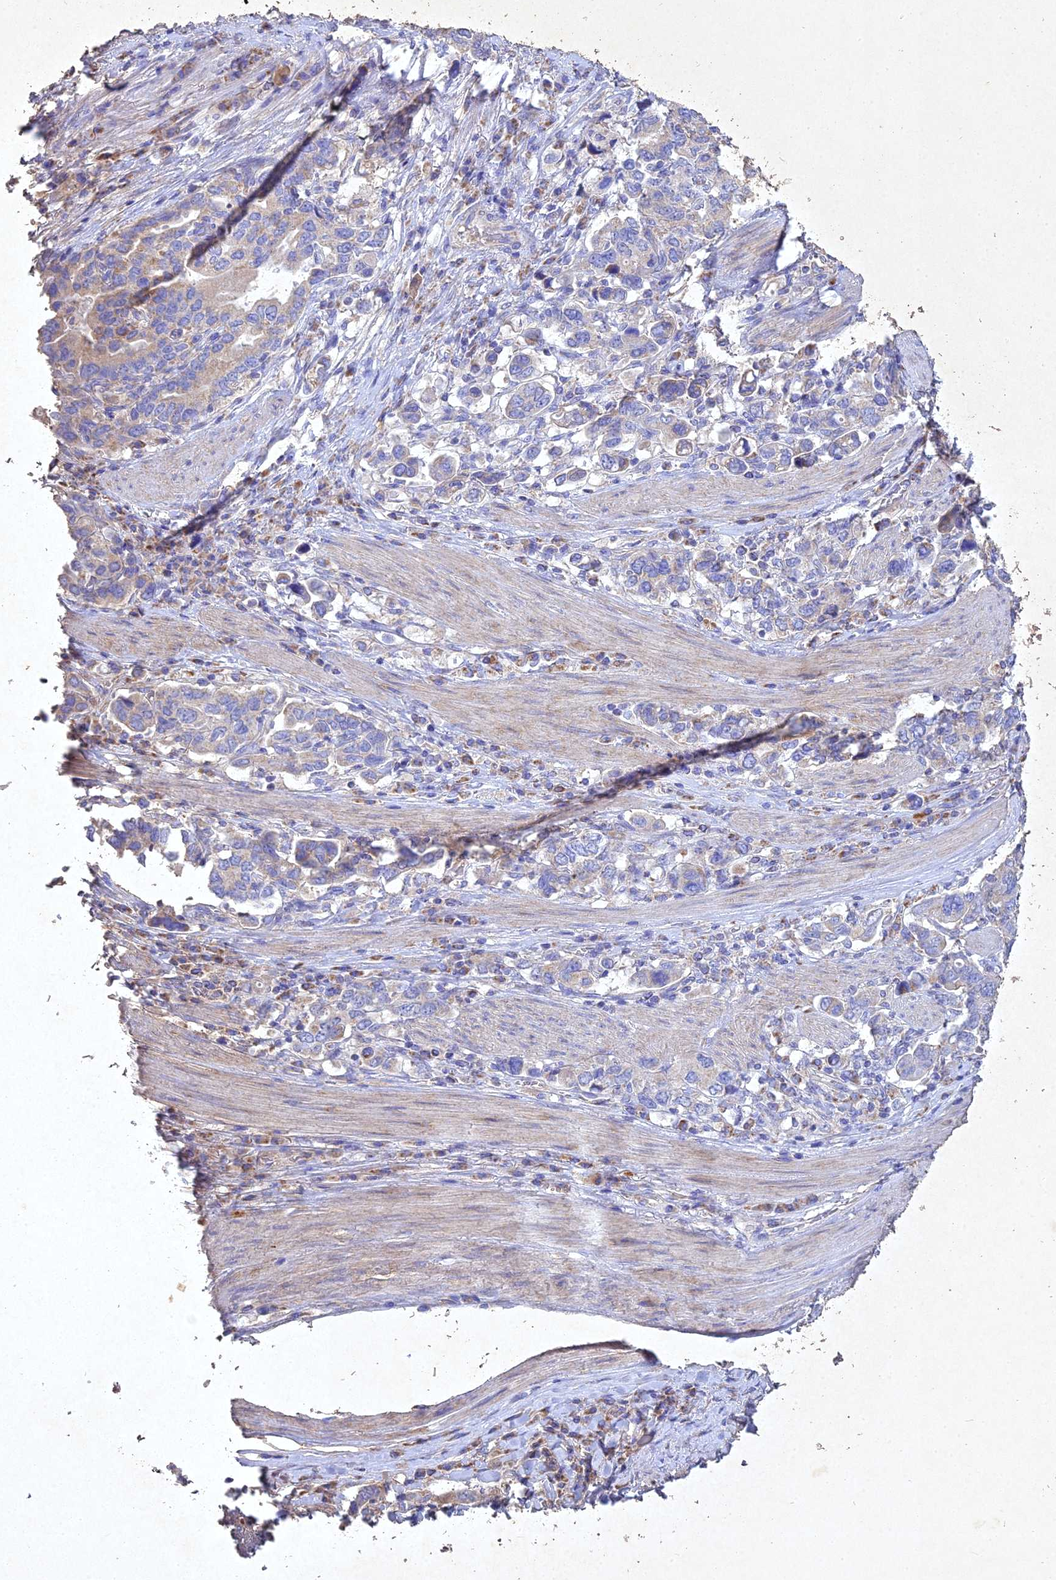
{"staining": {"intensity": "negative", "quantity": "none", "location": "none"}, "tissue": "stomach cancer", "cell_type": "Tumor cells", "image_type": "cancer", "snomed": [{"axis": "morphology", "description": "Adenocarcinoma, NOS"}, {"axis": "topography", "description": "Stomach, upper"}, {"axis": "topography", "description": "Stomach"}], "caption": "Human stomach cancer stained for a protein using immunohistochemistry (IHC) displays no expression in tumor cells.", "gene": "NDUFV1", "patient": {"sex": "male", "age": 62}}